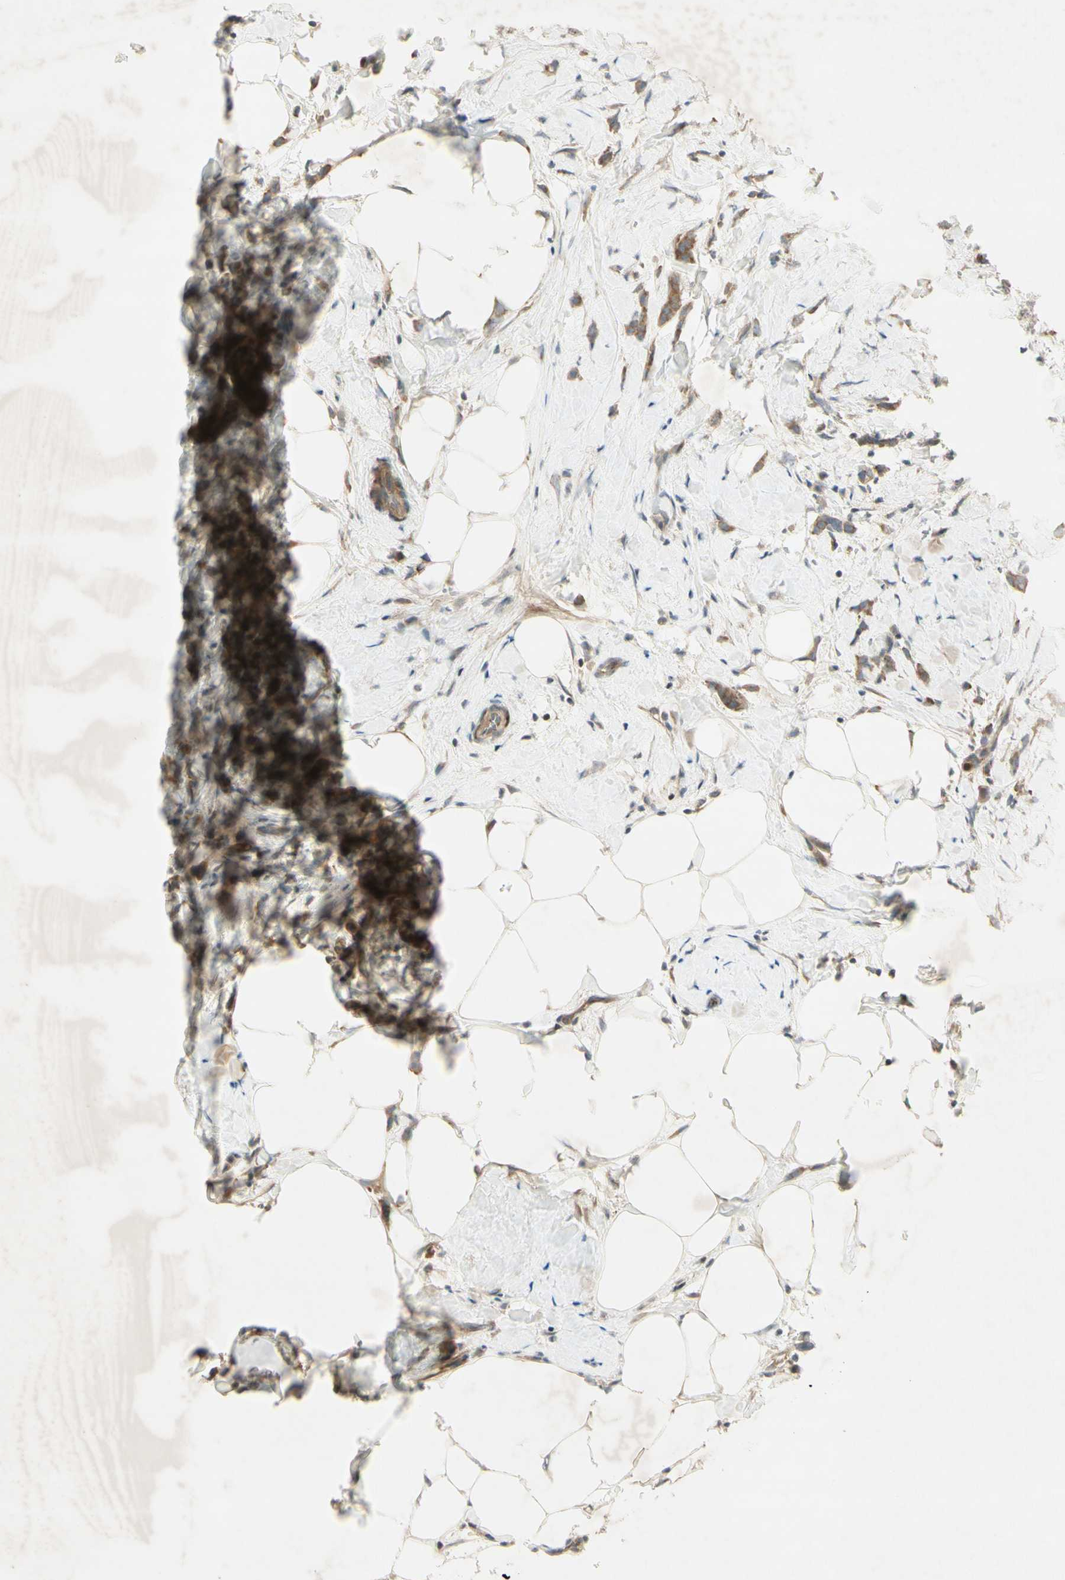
{"staining": {"intensity": "moderate", "quantity": ">75%", "location": "cytoplasmic/membranous"}, "tissue": "breast cancer", "cell_type": "Tumor cells", "image_type": "cancer", "snomed": [{"axis": "morphology", "description": "Lobular carcinoma, in situ"}, {"axis": "morphology", "description": "Lobular carcinoma"}, {"axis": "topography", "description": "Breast"}], "caption": "Lobular carcinoma in situ (breast) stained with a brown dye shows moderate cytoplasmic/membranous positive expression in about >75% of tumor cells.", "gene": "ETF1", "patient": {"sex": "female", "age": 41}}